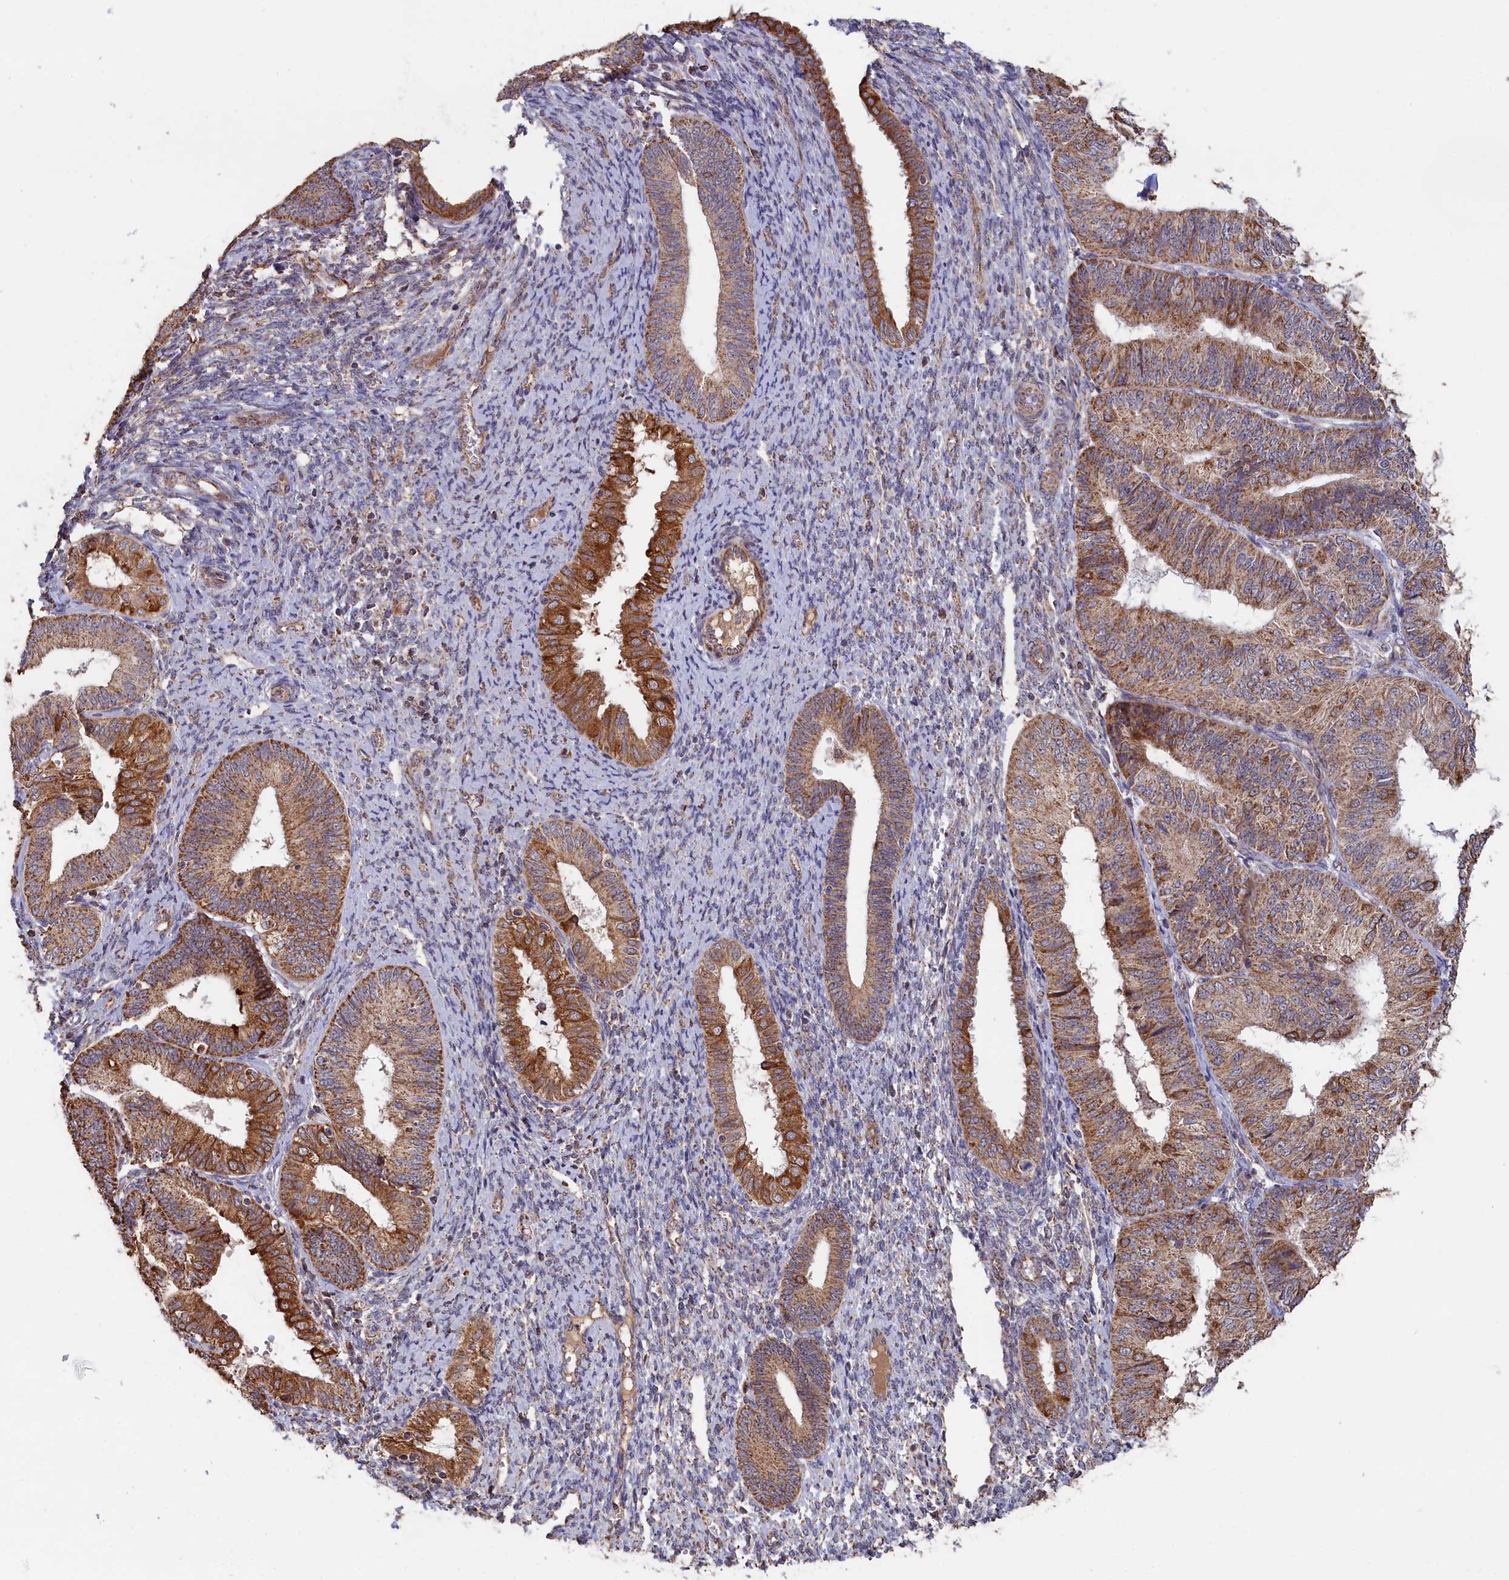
{"staining": {"intensity": "moderate", "quantity": ">75%", "location": "cytoplasmic/membranous"}, "tissue": "endometrial cancer", "cell_type": "Tumor cells", "image_type": "cancer", "snomed": [{"axis": "morphology", "description": "Adenocarcinoma, NOS"}, {"axis": "topography", "description": "Endometrium"}], "caption": "There is medium levels of moderate cytoplasmic/membranous expression in tumor cells of endometrial cancer (adenocarcinoma), as demonstrated by immunohistochemical staining (brown color).", "gene": "ZNF816", "patient": {"sex": "female", "age": 58}}